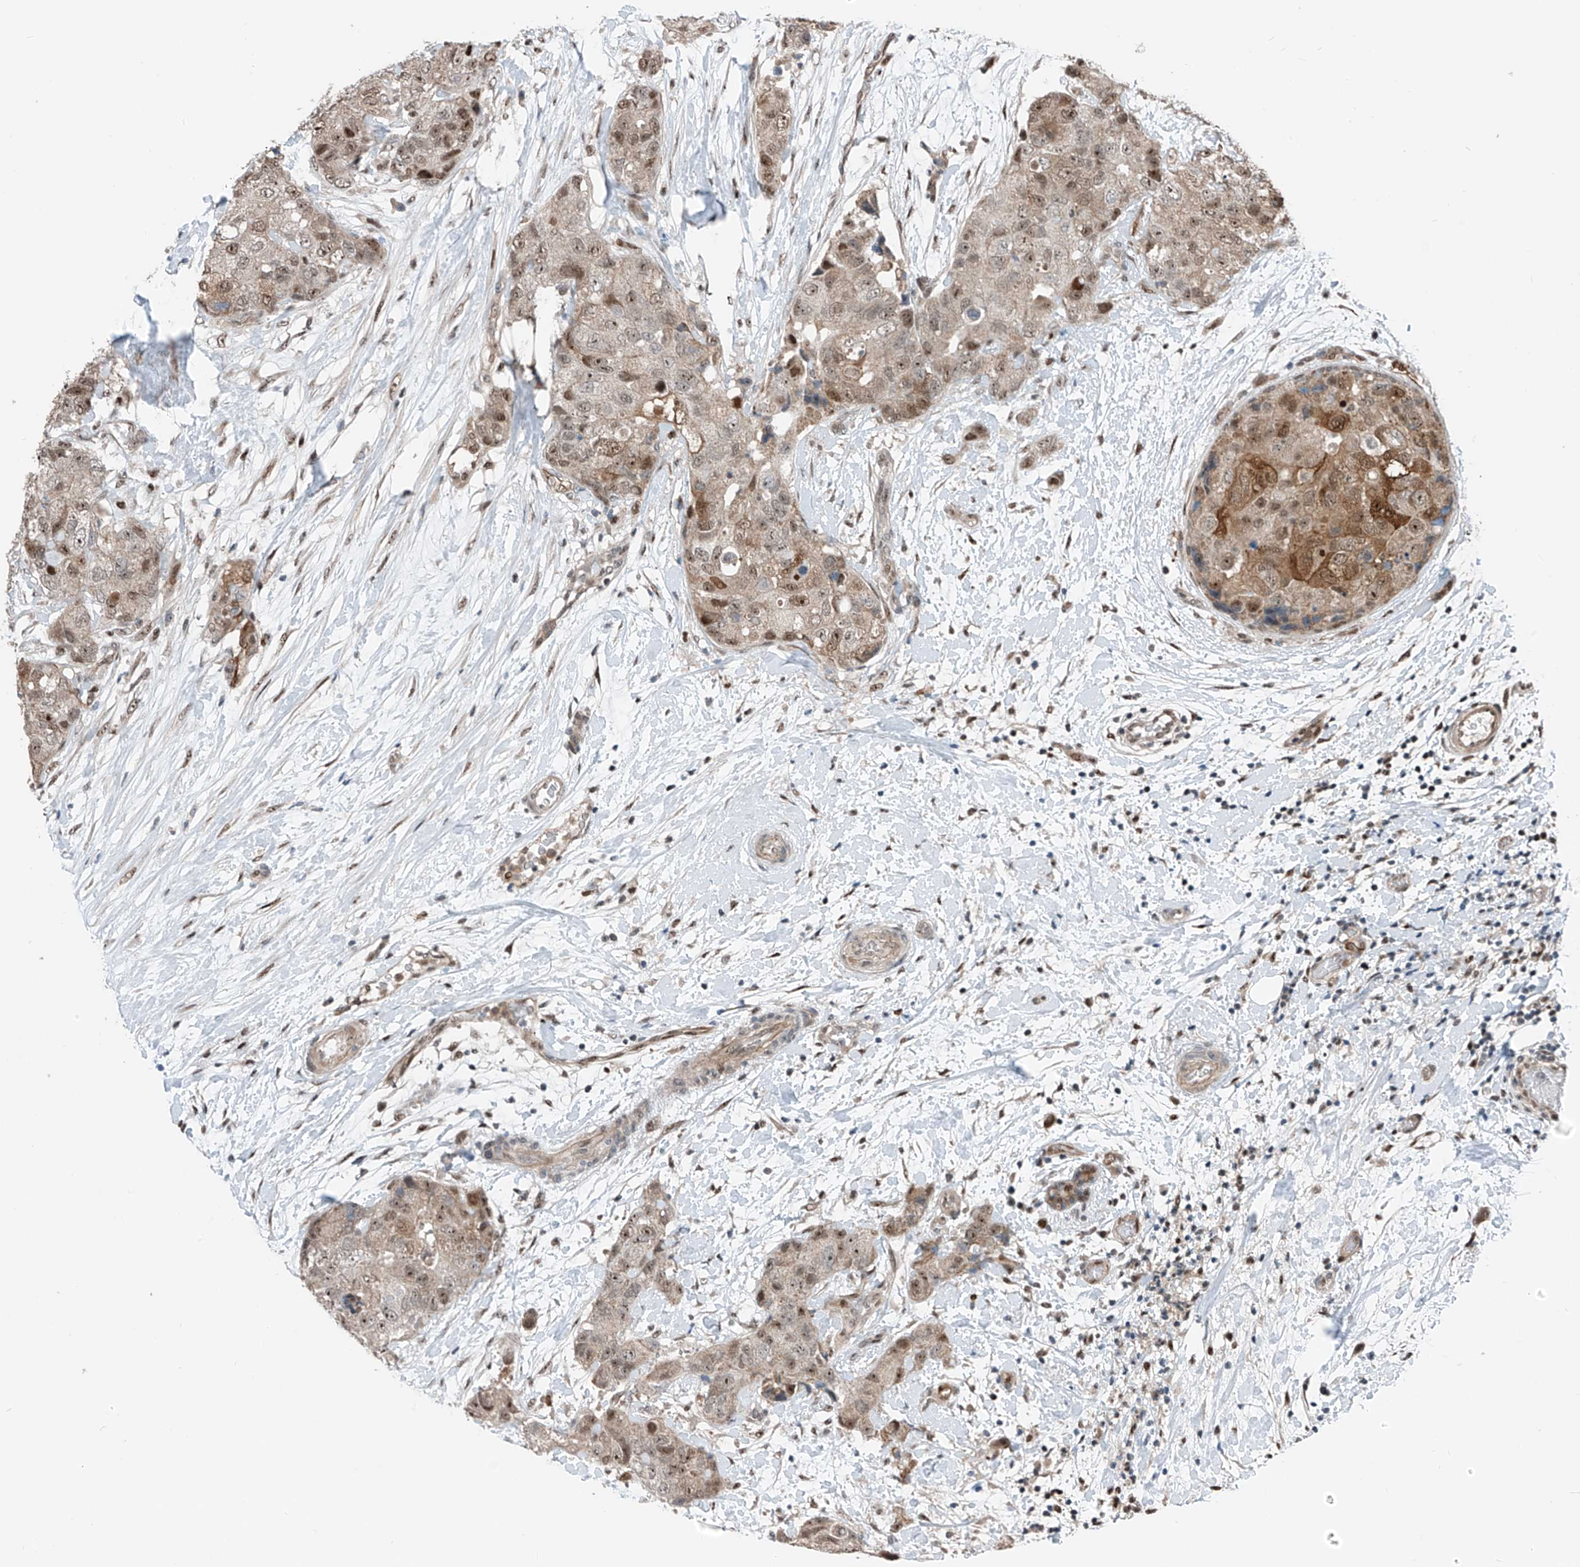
{"staining": {"intensity": "weak", "quantity": ">75%", "location": "cytoplasmic/membranous,nuclear"}, "tissue": "breast cancer", "cell_type": "Tumor cells", "image_type": "cancer", "snomed": [{"axis": "morphology", "description": "Duct carcinoma"}, {"axis": "topography", "description": "Breast"}], "caption": "The histopathology image displays immunohistochemical staining of breast cancer (invasive ductal carcinoma). There is weak cytoplasmic/membranous and nuclear staining is seen in approximately >75% of tumor cells.", "gene": "RBP7", "patient": {"sex": "female", "age": 62}}